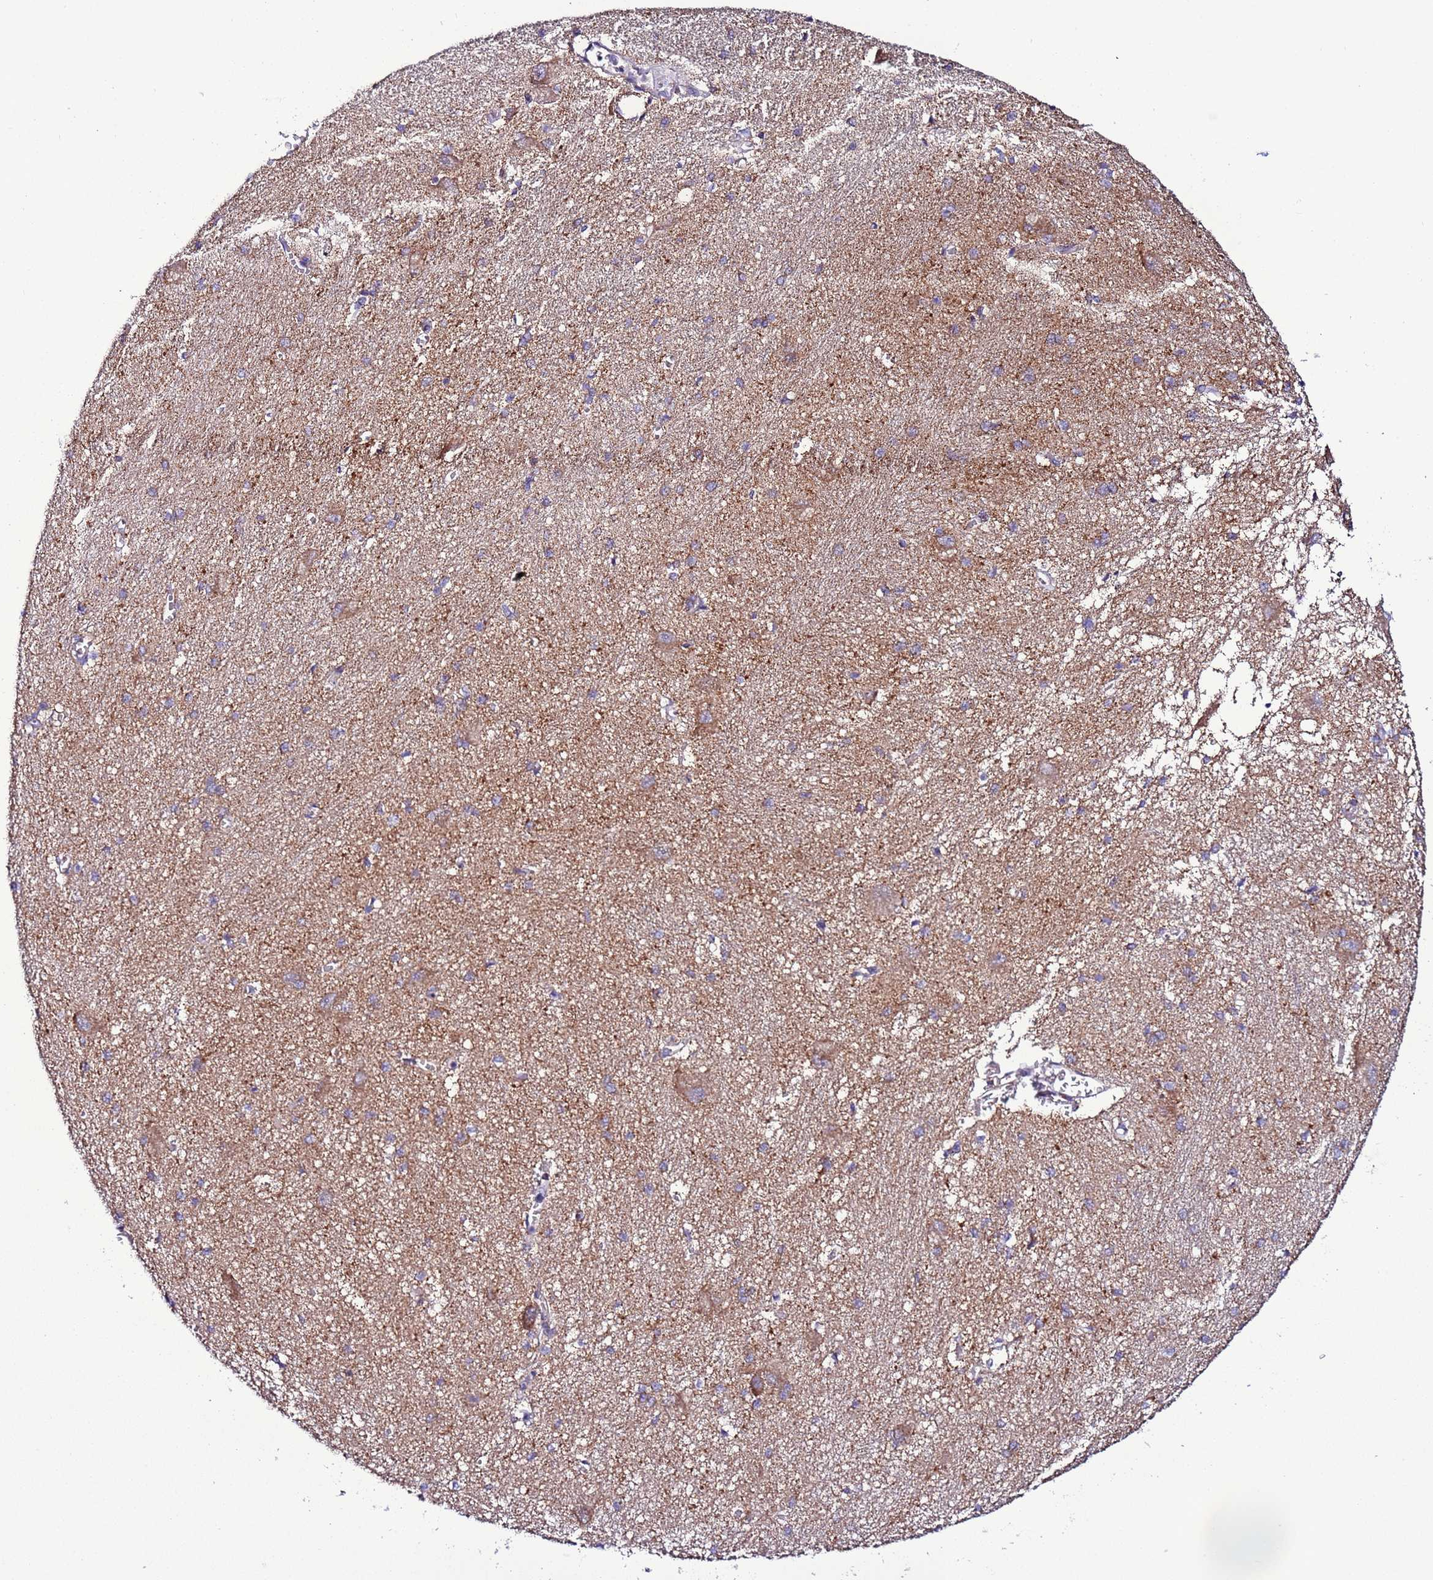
{"staining": {"intensity": "weak", "quantity": "25%-75%", "location": "cytoplasmic/membranous"}, "tissue": "caudate", "cell_type": "Glial cells", "image_type": "normal", "snomed": [{"axis": "morphology", "description": "Normal tissue, NOS"}, {"axis": "topography", "description": "Lateral ventricle wall"}], "caption": "Protein expression analysis of benign caudate demonstrates weak cytoplasmic/membranous positivity in about 25%-75% of glial cells. (DAB IHC with brightfield microscopy, high magnification).", "gene": "UEVLD", "patient": {"sex": "male", "age": 37}}